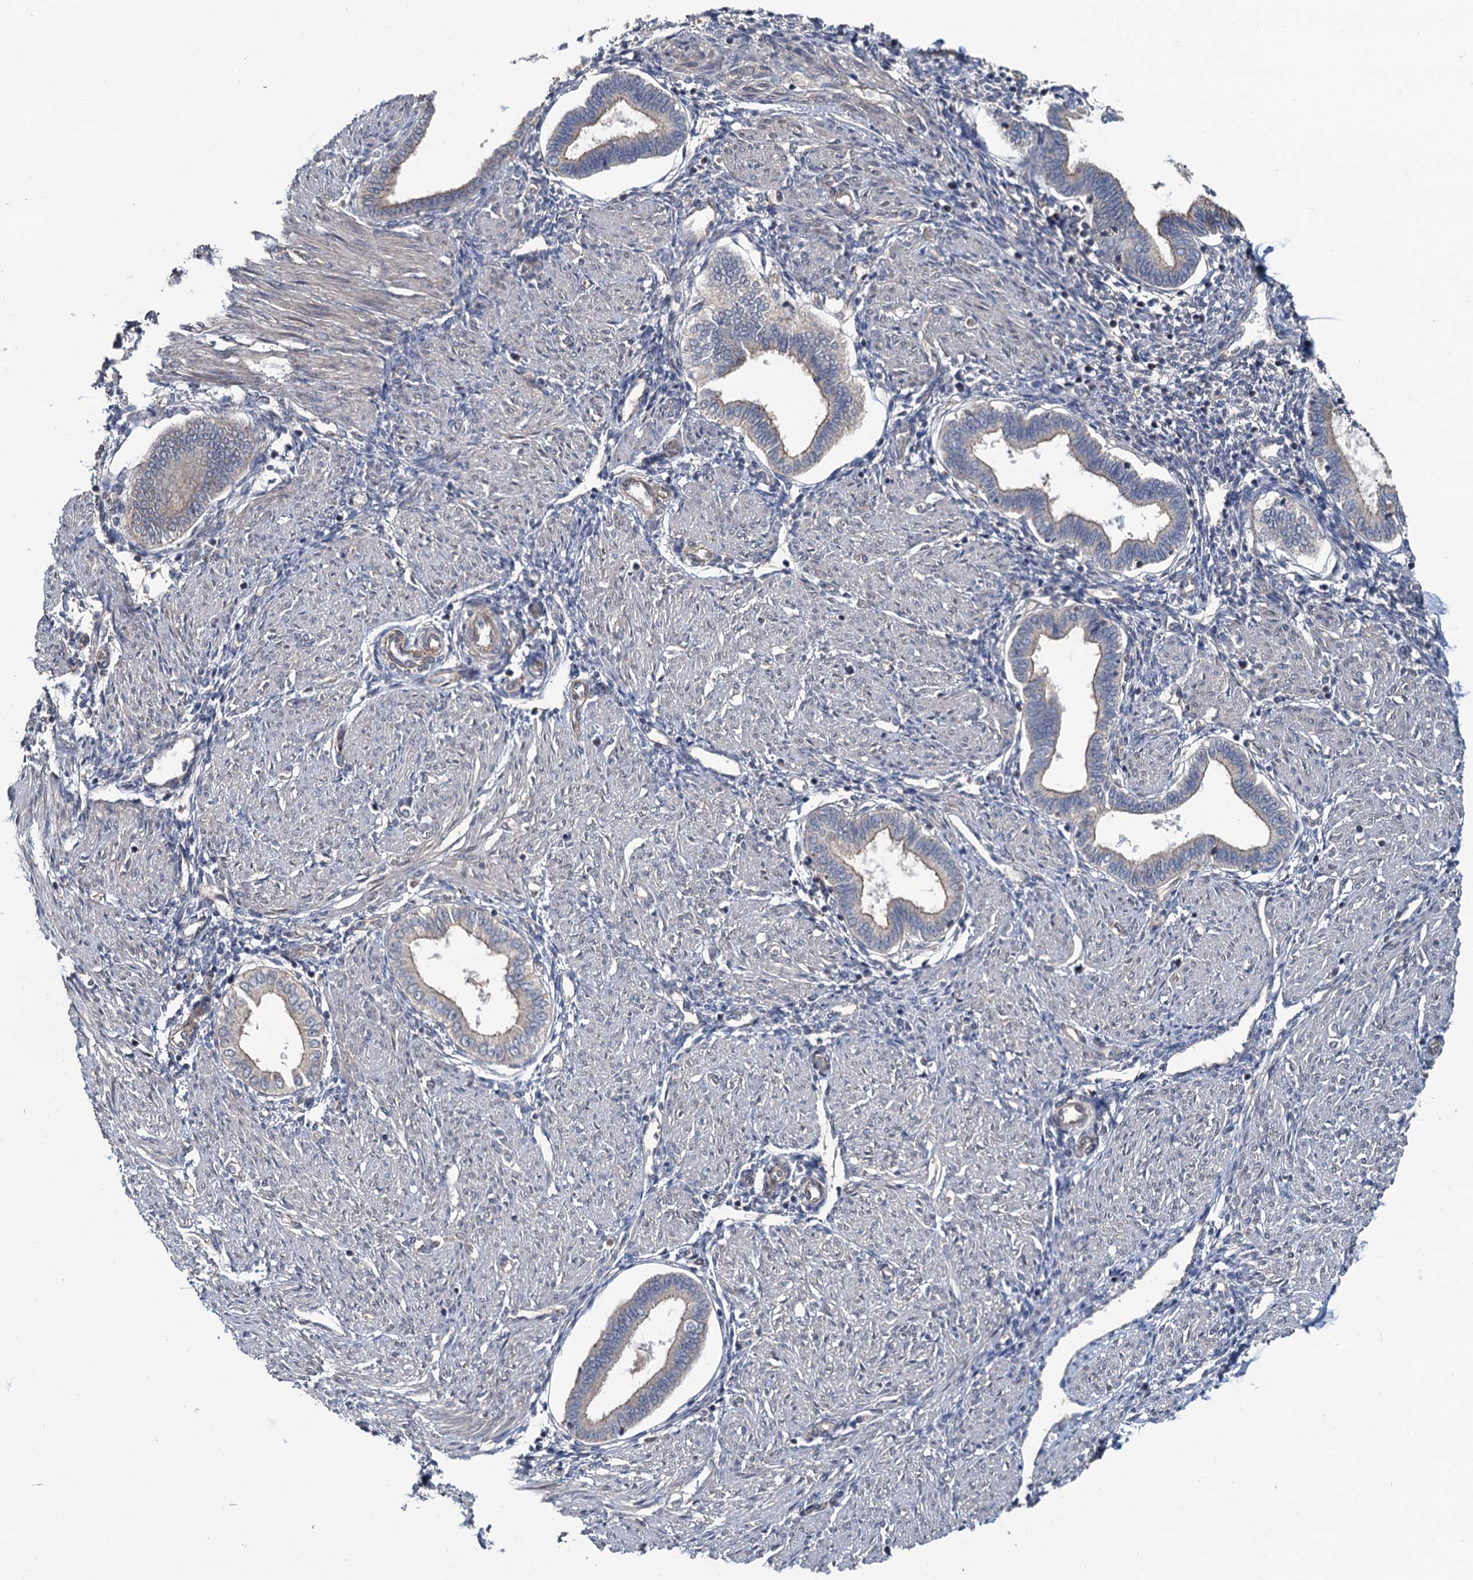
{"staining": {"intensity": "negative", "quantity": "none", "location": "none"}, "tissue": "endometrium", "cell_type": "Cells in endometrial stroma", "image_type": "normal", "snomed": [{"axis": "morphology", "description": "Normal tissue, NOS"}, {"axis": "topography", "description": "Endometrium"}], "caption": "This is a micrograph of immunohistochemistry staining of benign endometrium, which shows no staining in cells in endometrial stroma.", "gene": "ZNF324", "patient": {"sex": "female", "age": 53}}